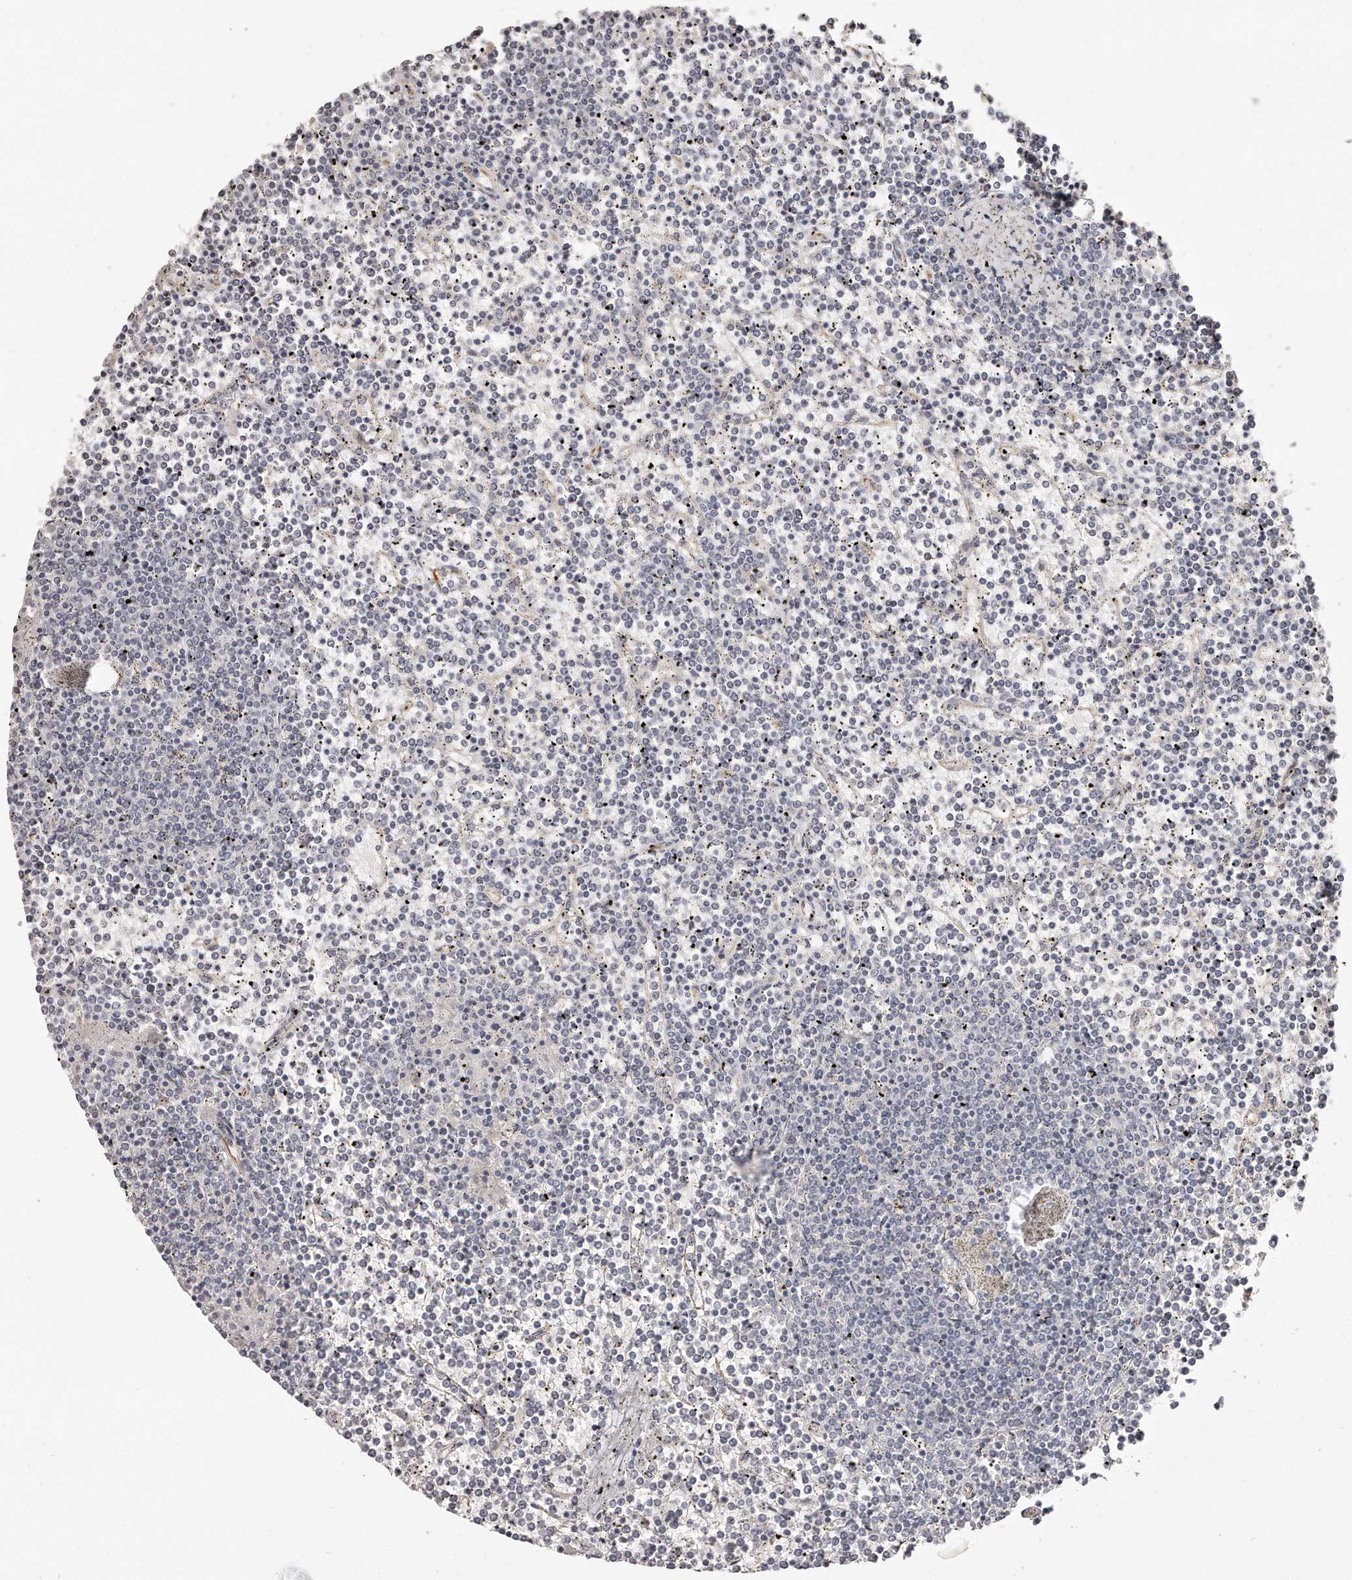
{"staining": {"intensity": "negative", "quantity": "none", "location": "none"}, "tissue": "lymphoma", "cell_type": "Tumor cells", "image_type": "cancer", "snomed": [{"axis": "morphology", "description": "Malignant lymphoma, non-Hodgkin's type, Low grade"}, {"axis": "topography", "description": "Spleen"}], "caption": "This is a image of immunohistochemistry staining of lymphoma, which shows no positivity in tumor cells.", "gene": "ZYG11A", "patient": {"sex": "female", "age": 19}}